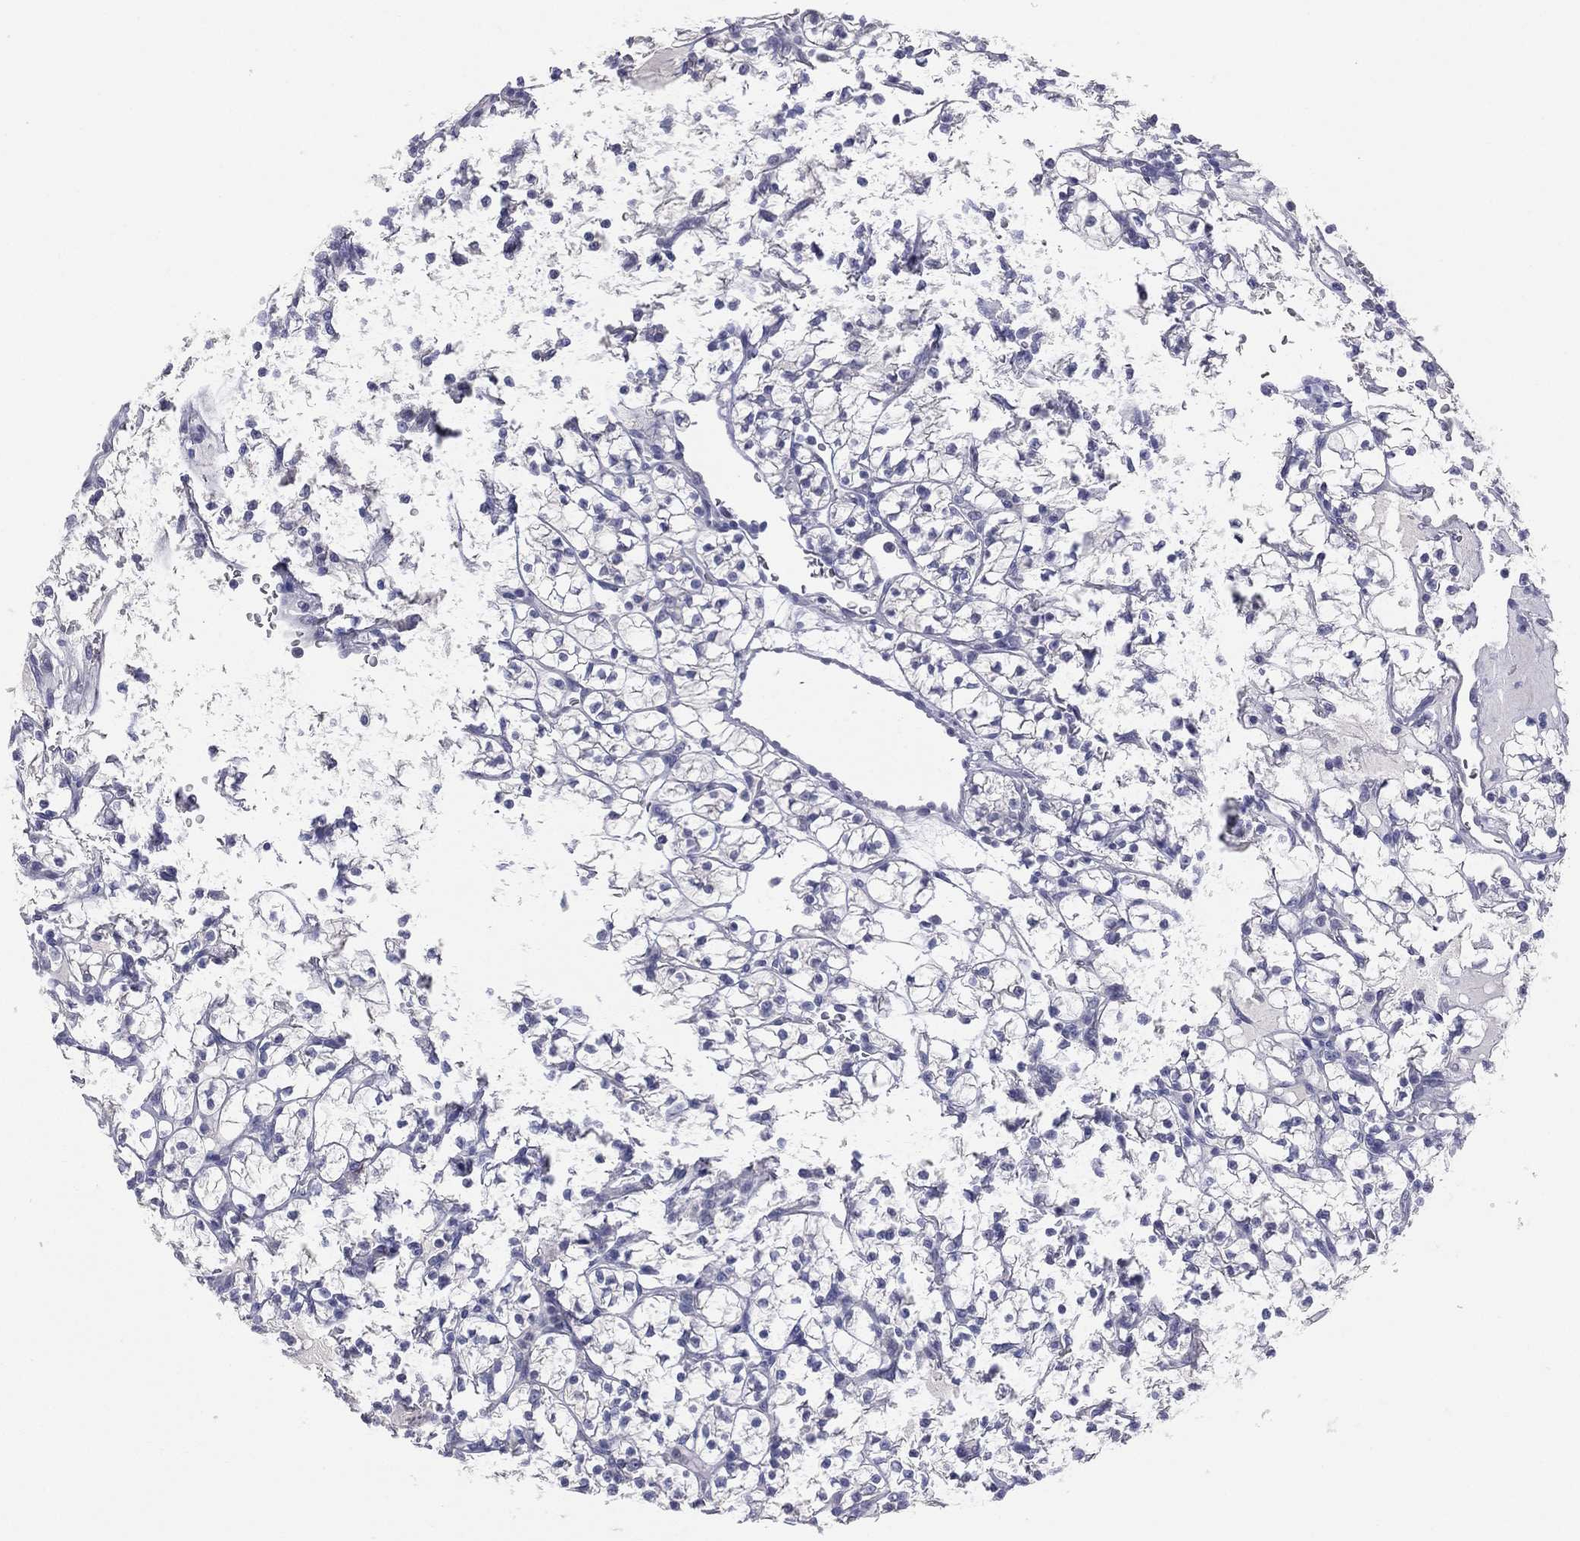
{"staining": {"intensity": "negative", "quantity": "none", "location": "none"}, "tissue": "renal cancer", "cell_type": "Tumor cells", "image_type": "cancer", "snomed": [{"axis": "morphology", "description": "Adenocarcinoma, NOS"}, {"axis": "topography", "description": "Kidney"}], "caption": "Tumor cells show no significant staining in renal adenocarcinoma.", "gene": "STK31", "patient": {"sex": "female", "age": 89}}